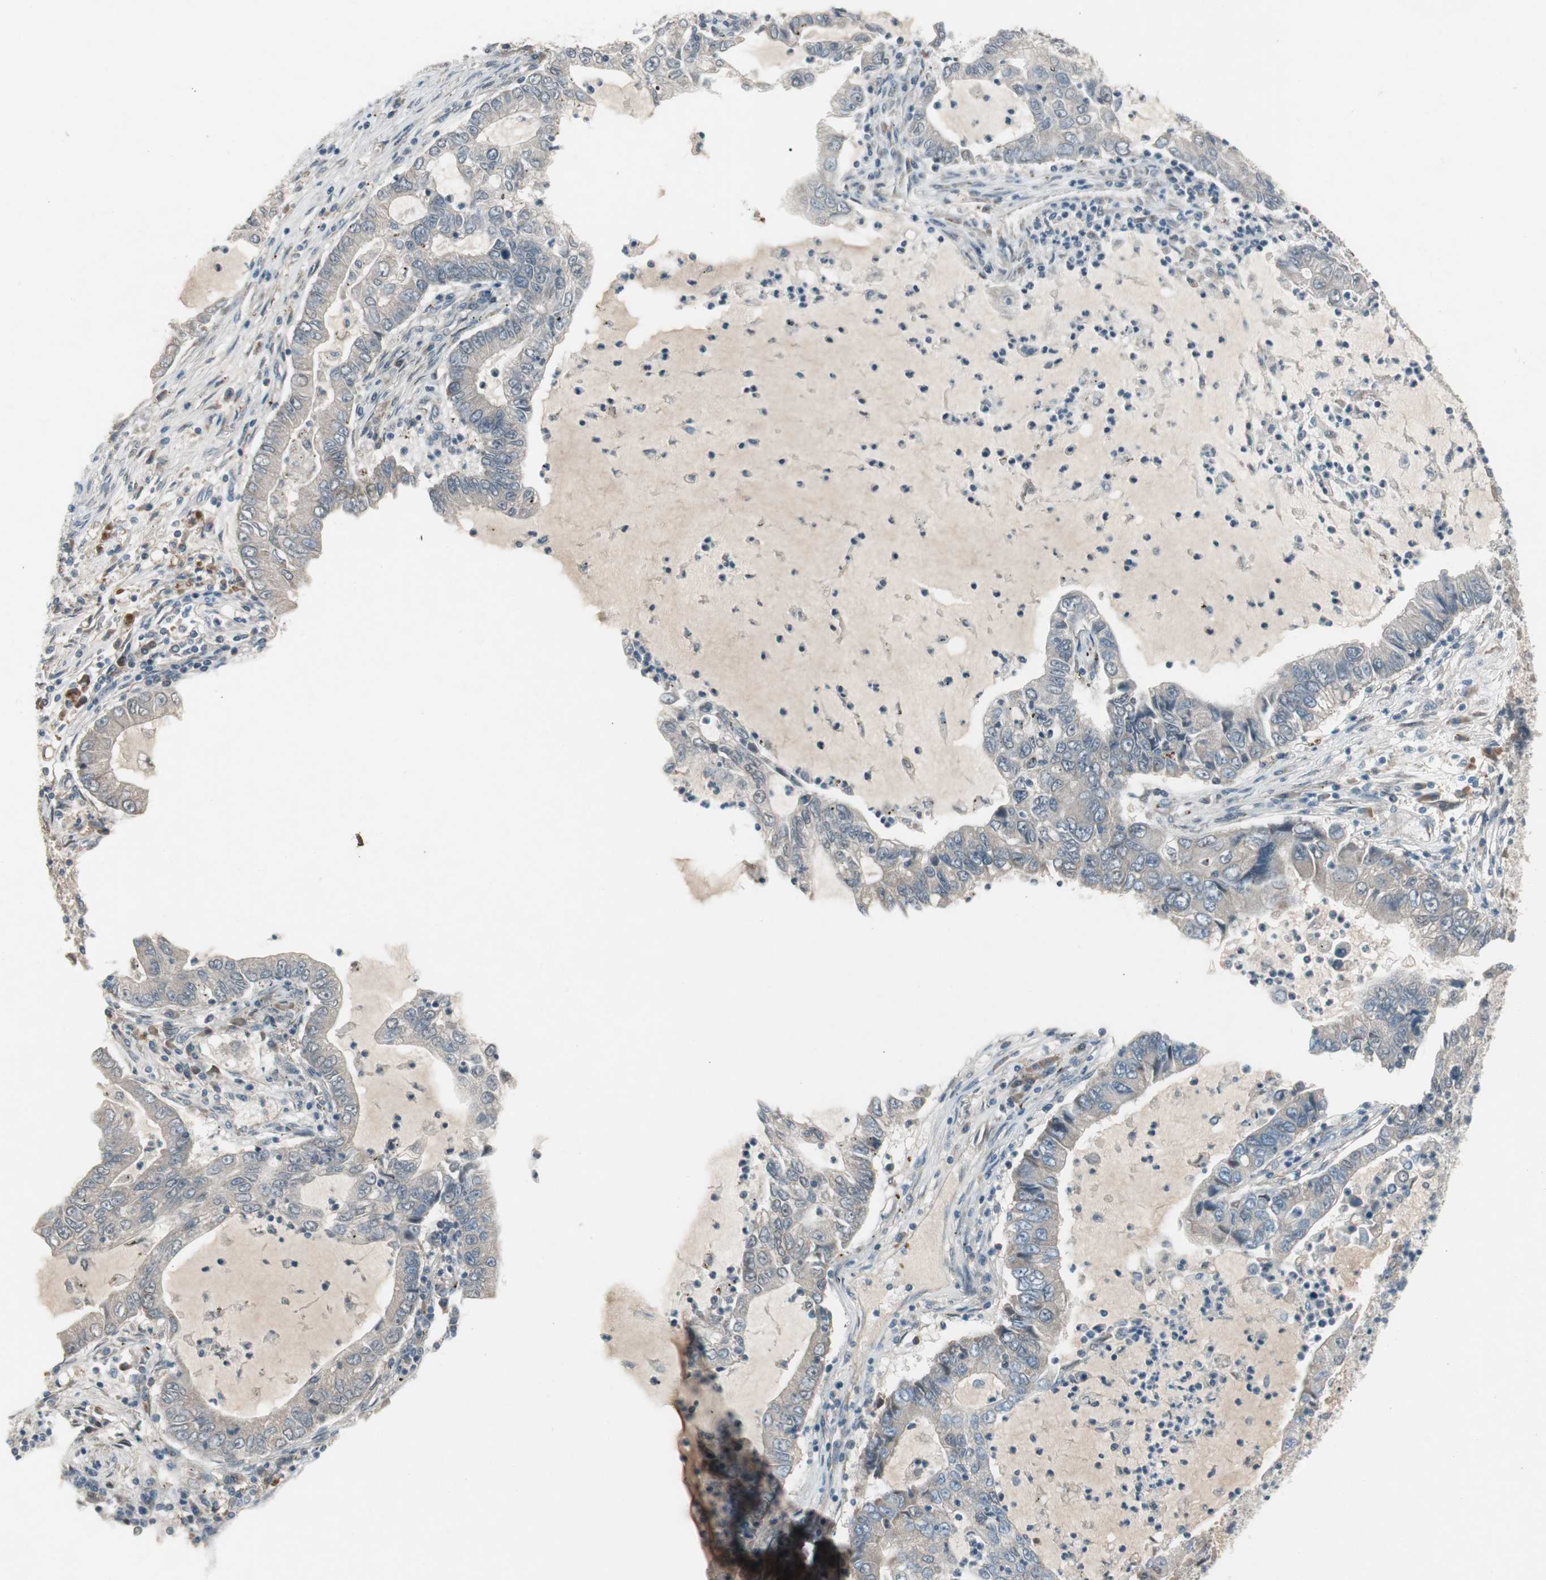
{"staining": {"intensity": "weak", "quantity": "<25%", "location": "cytoplasmic/membranous"}, "tissue": "lung cancer", "cell_type": "Tumor cells", "image_type": "cancer", "snomed": [{"axis": "morphology", "description": "Adenocarcinoma, NOS"}, {"axis": "topography", "description": "Lung"}], "caption": "Lung cancer stained for a protein using immunohistochemistry demonstrates no positivity tumor cells.", "gene": "PANK2", "patient": {"sex": "female", "age": 51}}